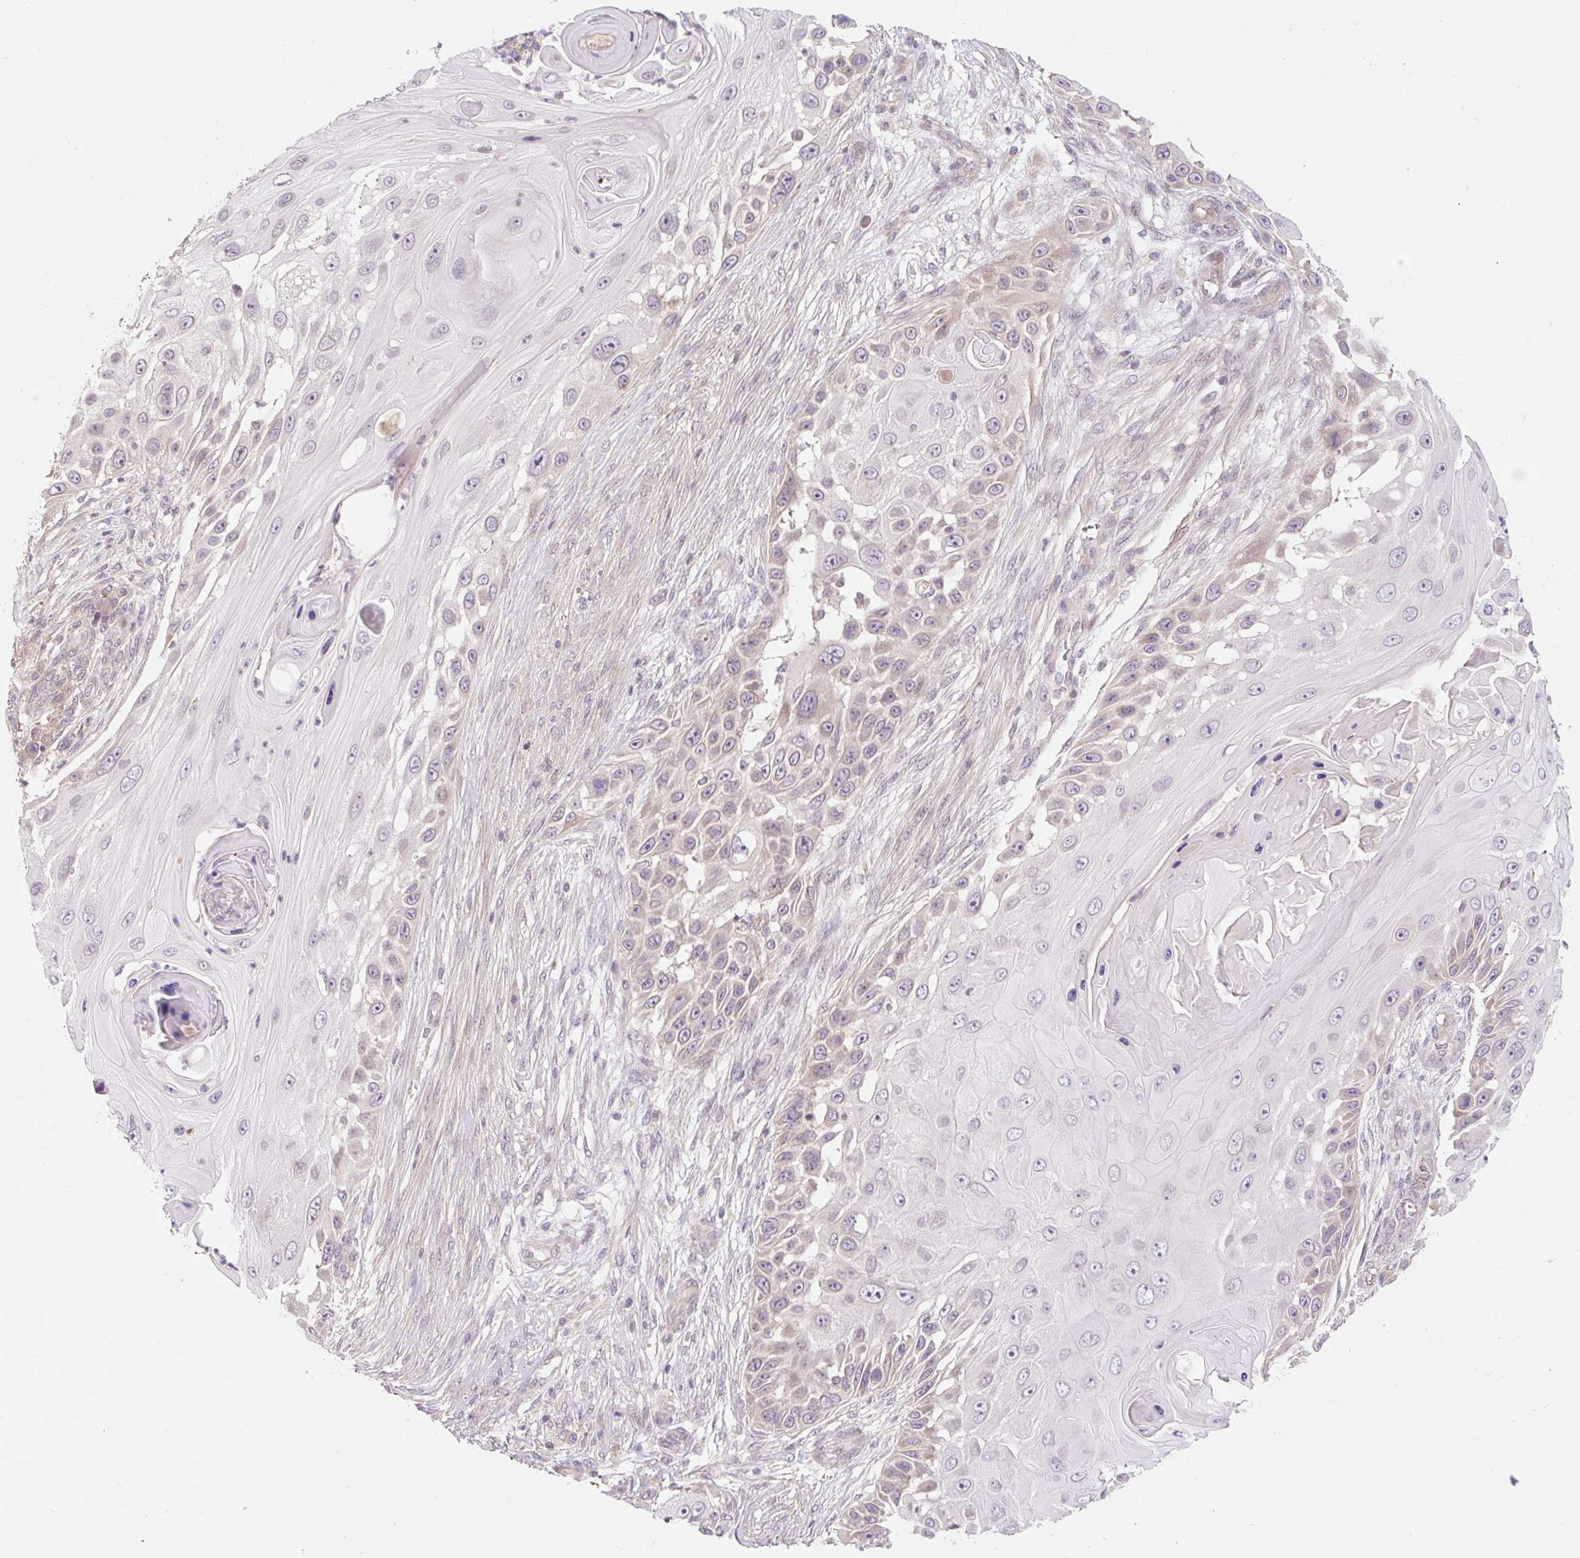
{"staining": {"intensity": "negative", "quantity": "none", "location": "none"}, "tissue": "skin cancer", "cell_type": "Tumor cells", "image_type": "cancer", "snomed": [{"axis": "morphology", "description": "Squamous cell carcinoma, NOS"}, {"axis": "topography", "description": "Skin"}], "caption": "Immunohistochemistry (IHC) photomicrograph of human skin squamous cell carcinoma stained for a protein (brown), which demonstrates no expression in tumor cells. (IHC, brightfield microscopy, high magnification).", "gene": "EMC10", "patient": {"sex": "female", "age": 44}}